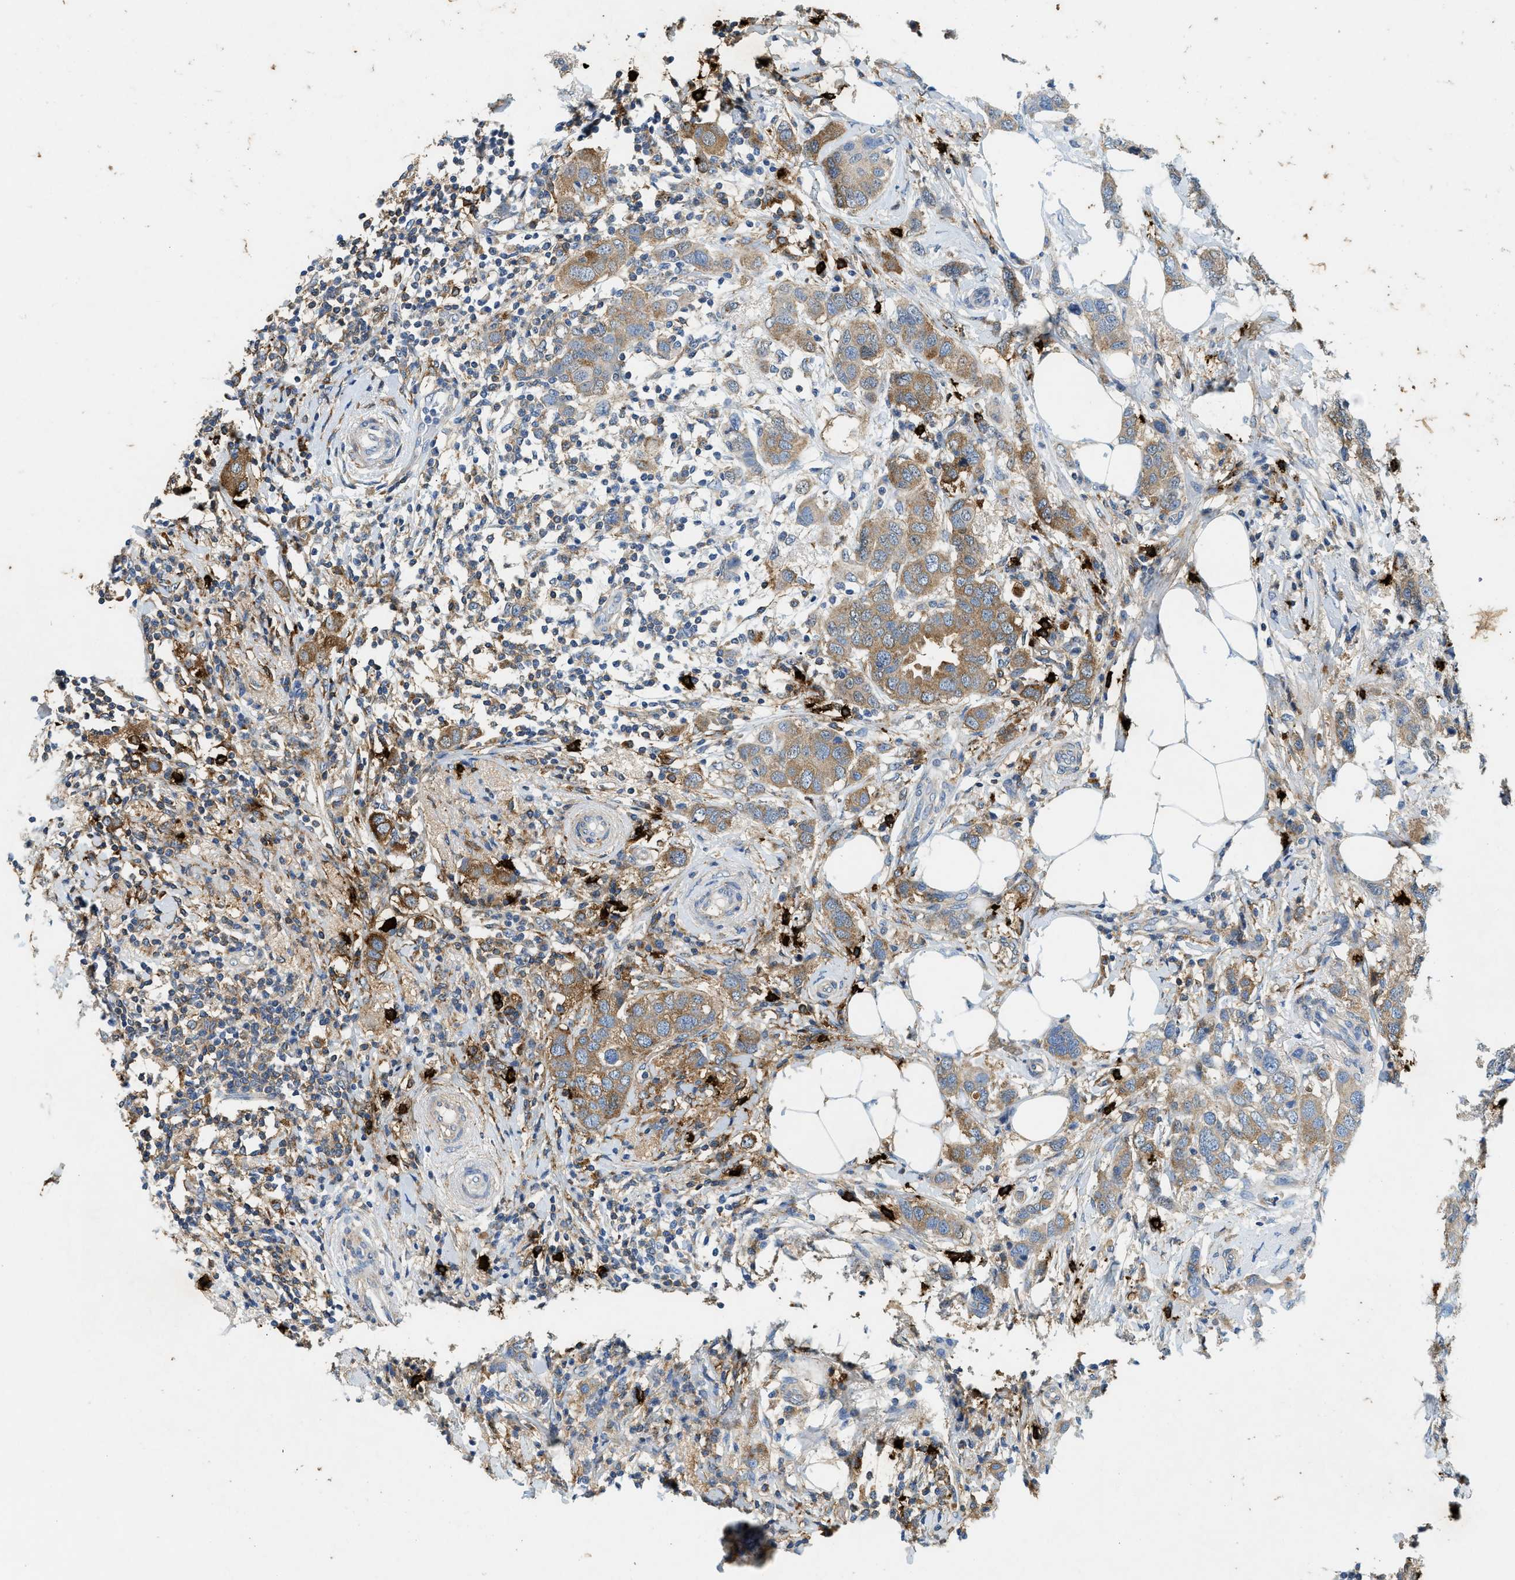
{"staining": {"intensity": "moderate", "quantity": ">75%", "location": "cytoplasmic/membranous"}, "tissue": "breast cancer", "cell_type": "Tumor cells", "image_type": "cancer", "snomed": [{"axis": "morphology", "description": "Duct carcinoma"}, {"axis": "topography", "description": "Breast"}], "caption": "Immunohistochemistry (IHC) of breast cancer (invasive ductal carcinoma) demonstrates medium levels of moderate cytoplasmic/membranous staining in about >75% of tumor cells.", "gene": "TPSAB1", "patient": {"sex": "female", "age": 50}}